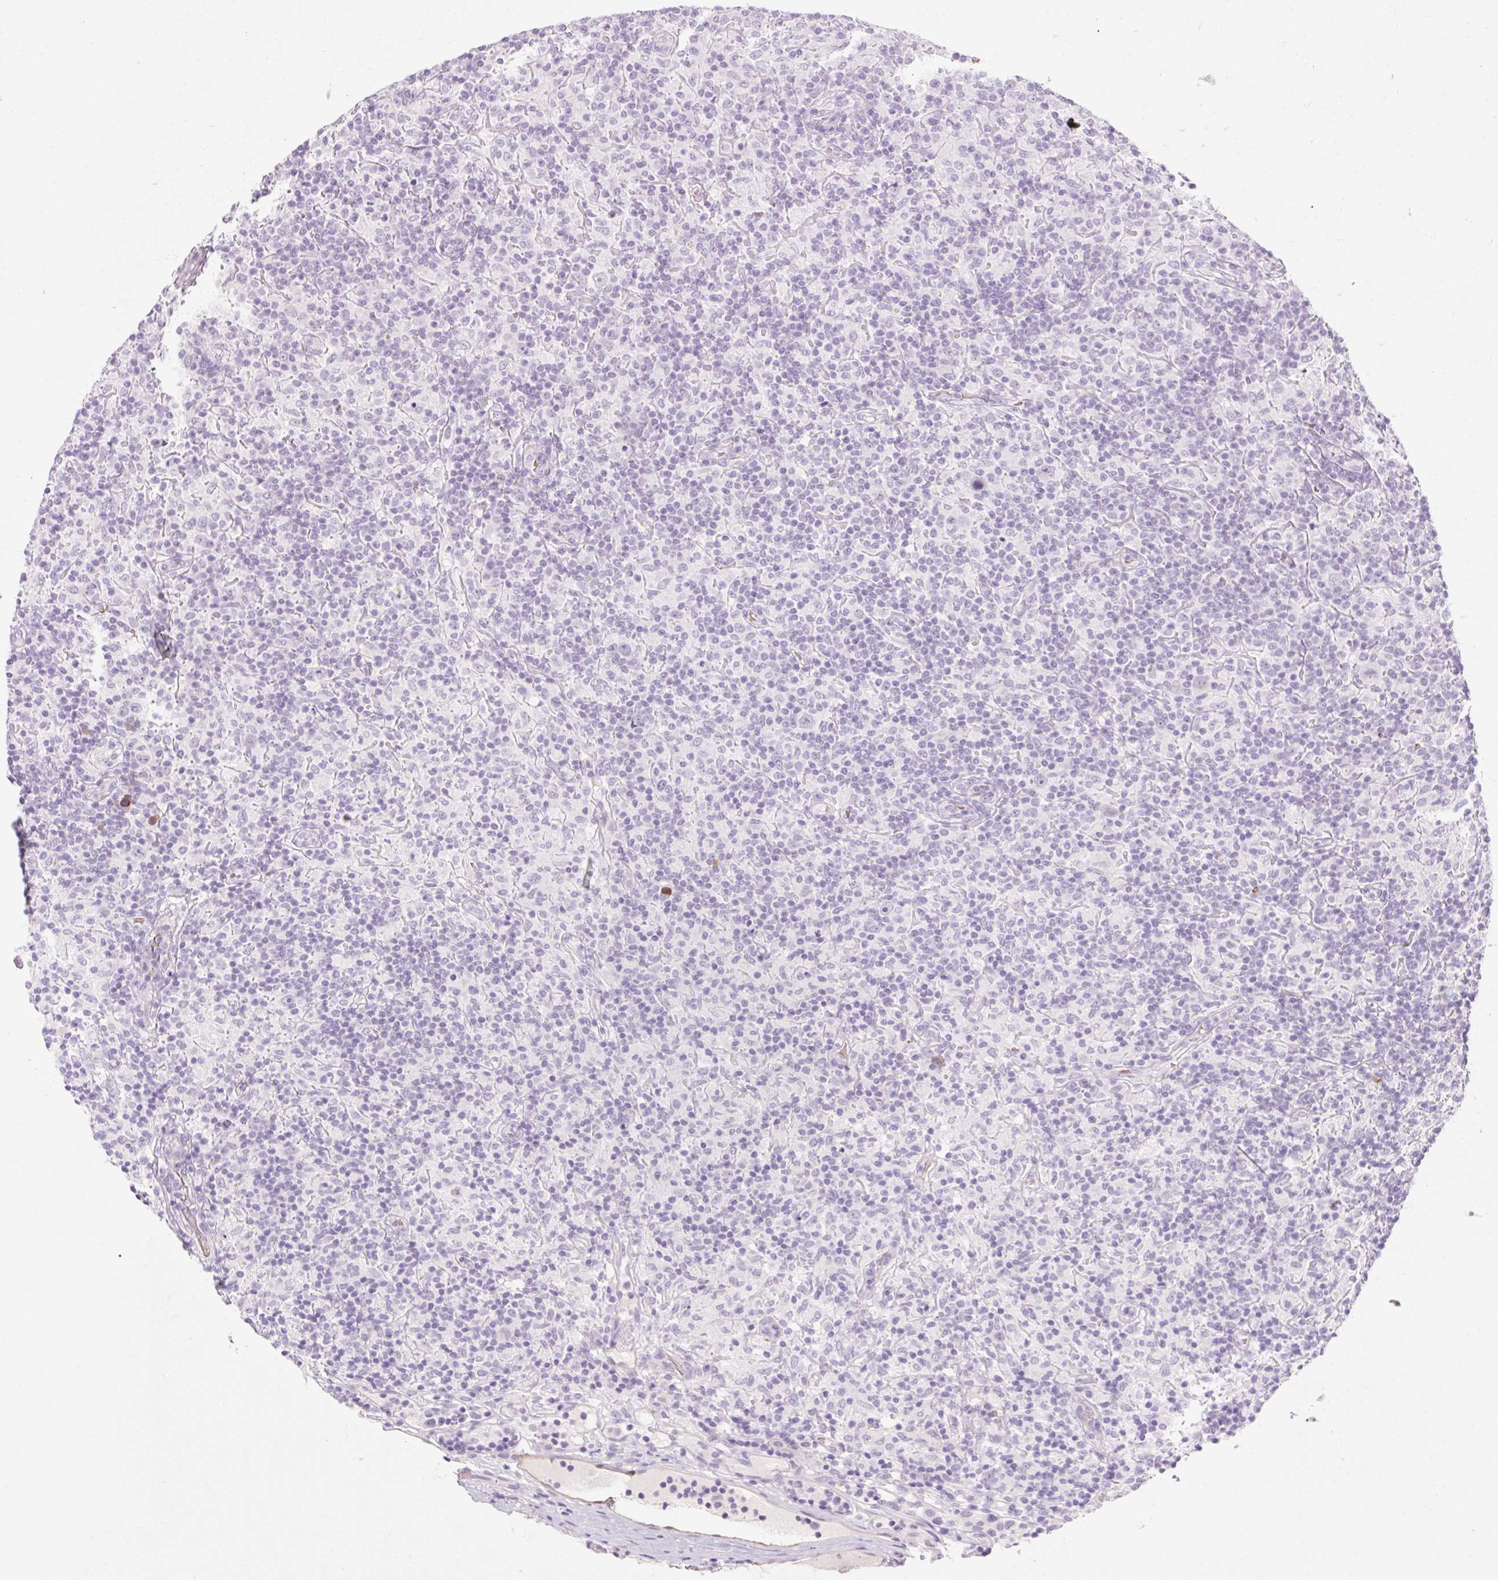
{"staining": {"intensity": "negative", "quantity": "none", "location": "none"}, "tissue": "lymphoma", "cell_type": "Tumor cells", "image_type": "cancer", "snomed": [{"axis": "morphology", "description": "Hodgkin's disease, NOS"}, {"axis": "topography", "description": "Lymph node"}], "caption": "The image shows no staining of tumor cells in Hodgkin's disease.", "gene": "TAF1L", "patient": {"sex": "male", "age": 70}}